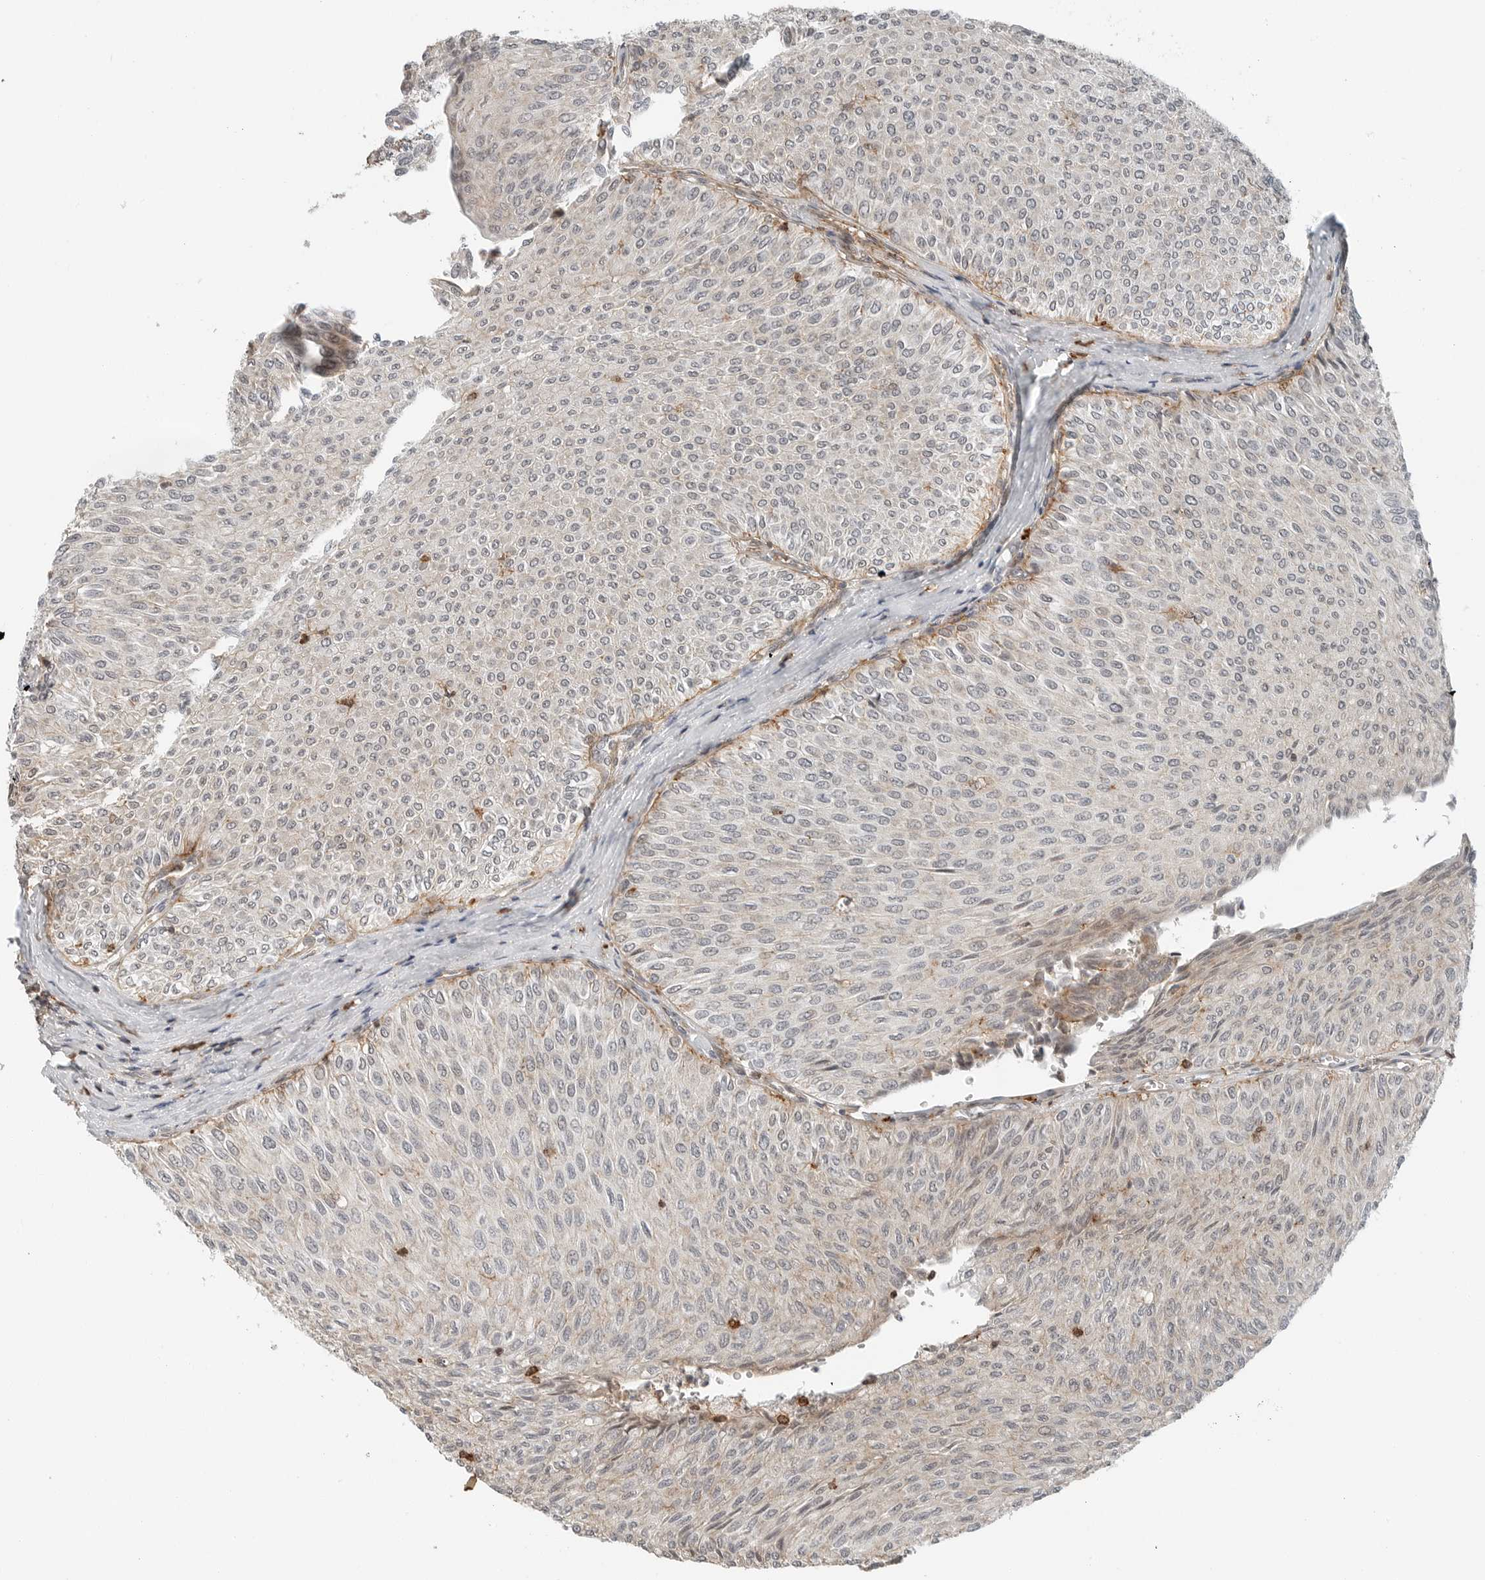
{"staining": {"intensity": "negative", "quantity": "none", "location": "none"}, "tissue": "urothelial cancer", "cell_type": "Tumor cells", "image_type": "cancer", "snomed": [{"axis": "morphology", "description": "Urothelial carcinoma, Low grade"}, {"axis": "topography", "description": "Urinary bladder"}], "caption": "An IHC micrograph of urothelial cancer is shown. There is no staining in tumor cells of urothelial cancer.", "gene": "LEFTY2", "patient": {"sex": "male", "age": 78}}